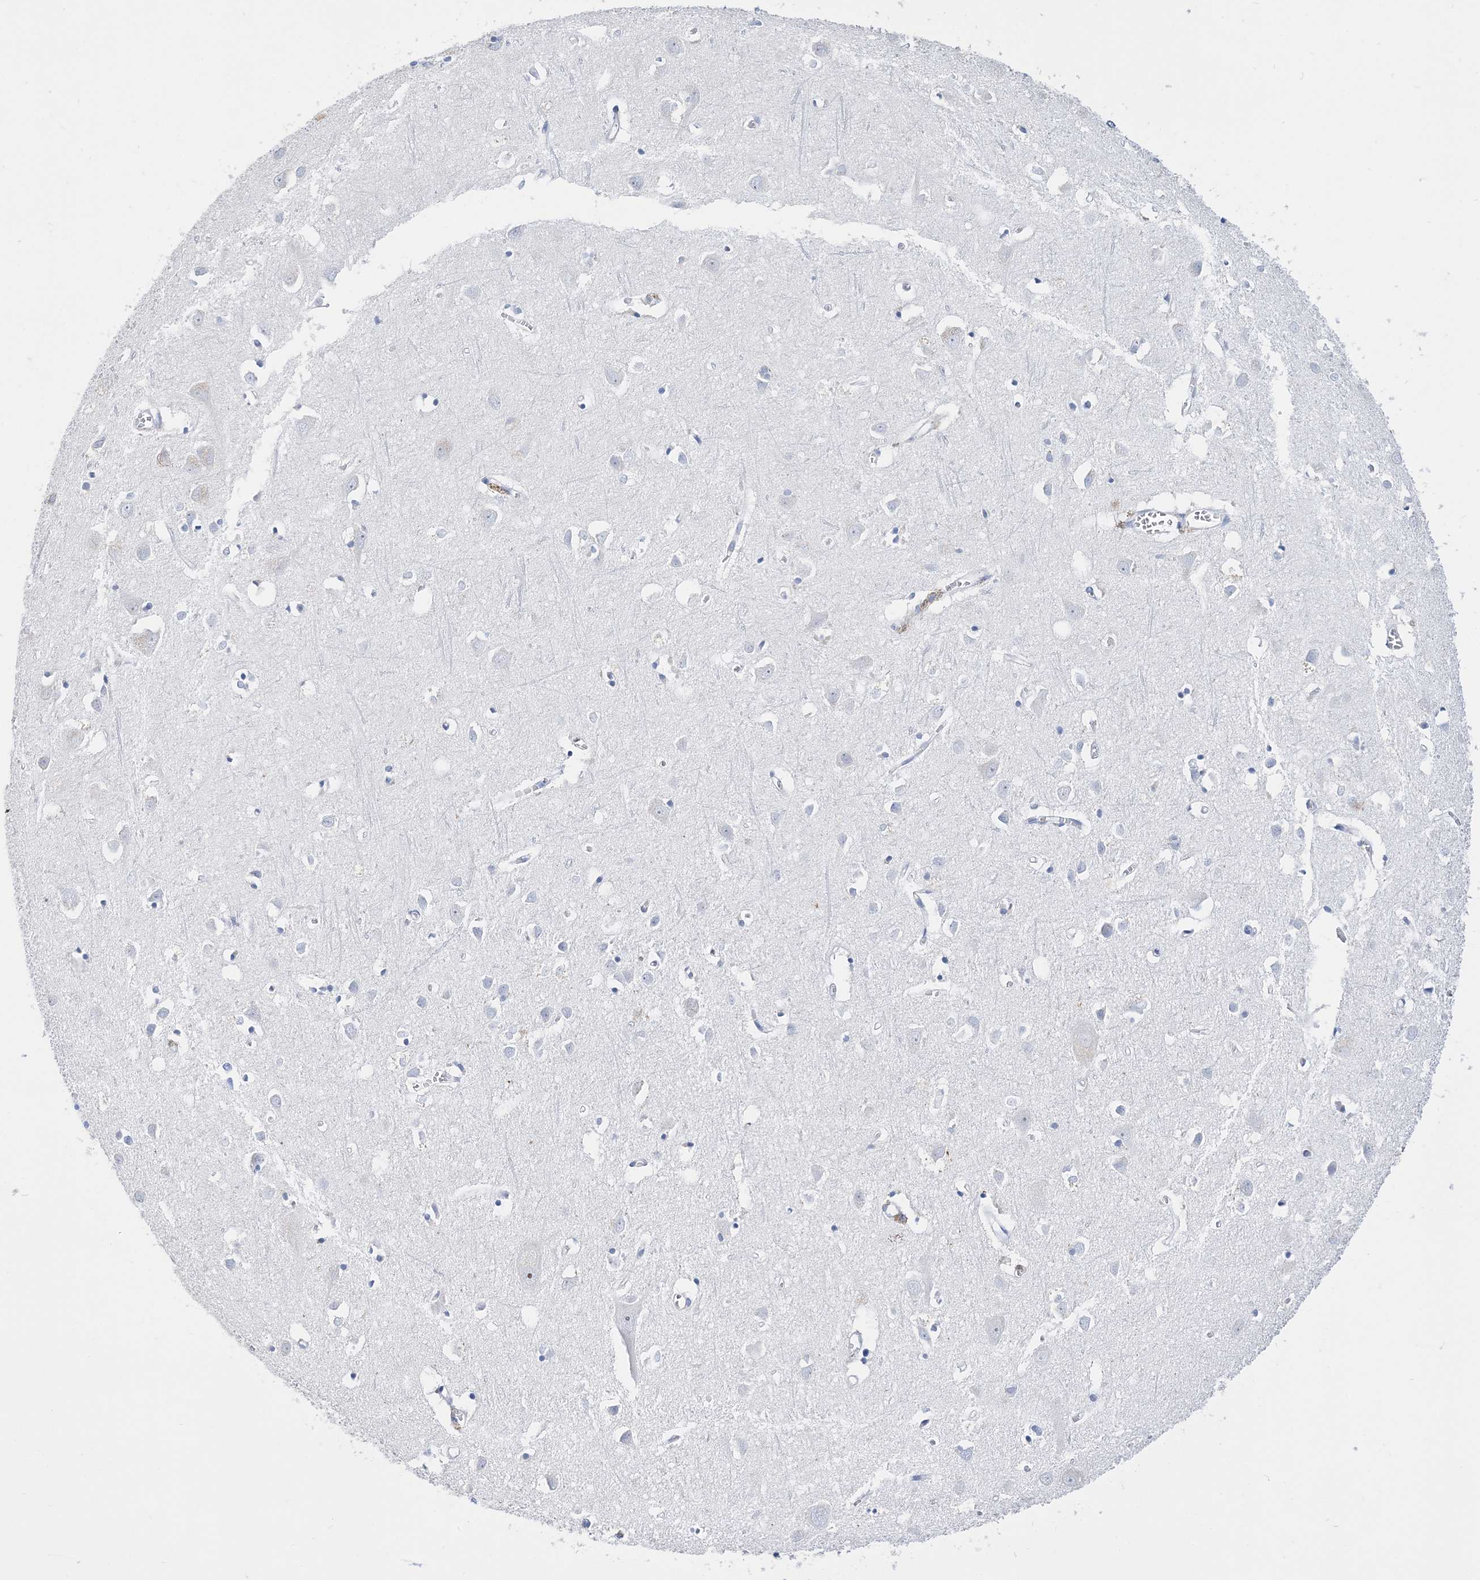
{"staining": {"intensity": "negative", "quantity": "none", "location": "none"}, "tissue": "cerebral cortex", "cell_type": "Endothelial cells", "image_type": "normal", "snomed": [{"axis": "morphology", "description": "Normal tissue, NOS"}, {"axis": "topography", "description": "Cerebral cortex"}], "caption": "An immunohistochemistry (IHC) photomicrograph of normal cerebral cortex is shown. There is no staining in endothelial cells of cerebral cortex. (Immunohistochemistry (ihc), brightfield microscopy, high magnification).", "gene": "TSPYL6", "patient": {"sex": "female", "age": 64}}